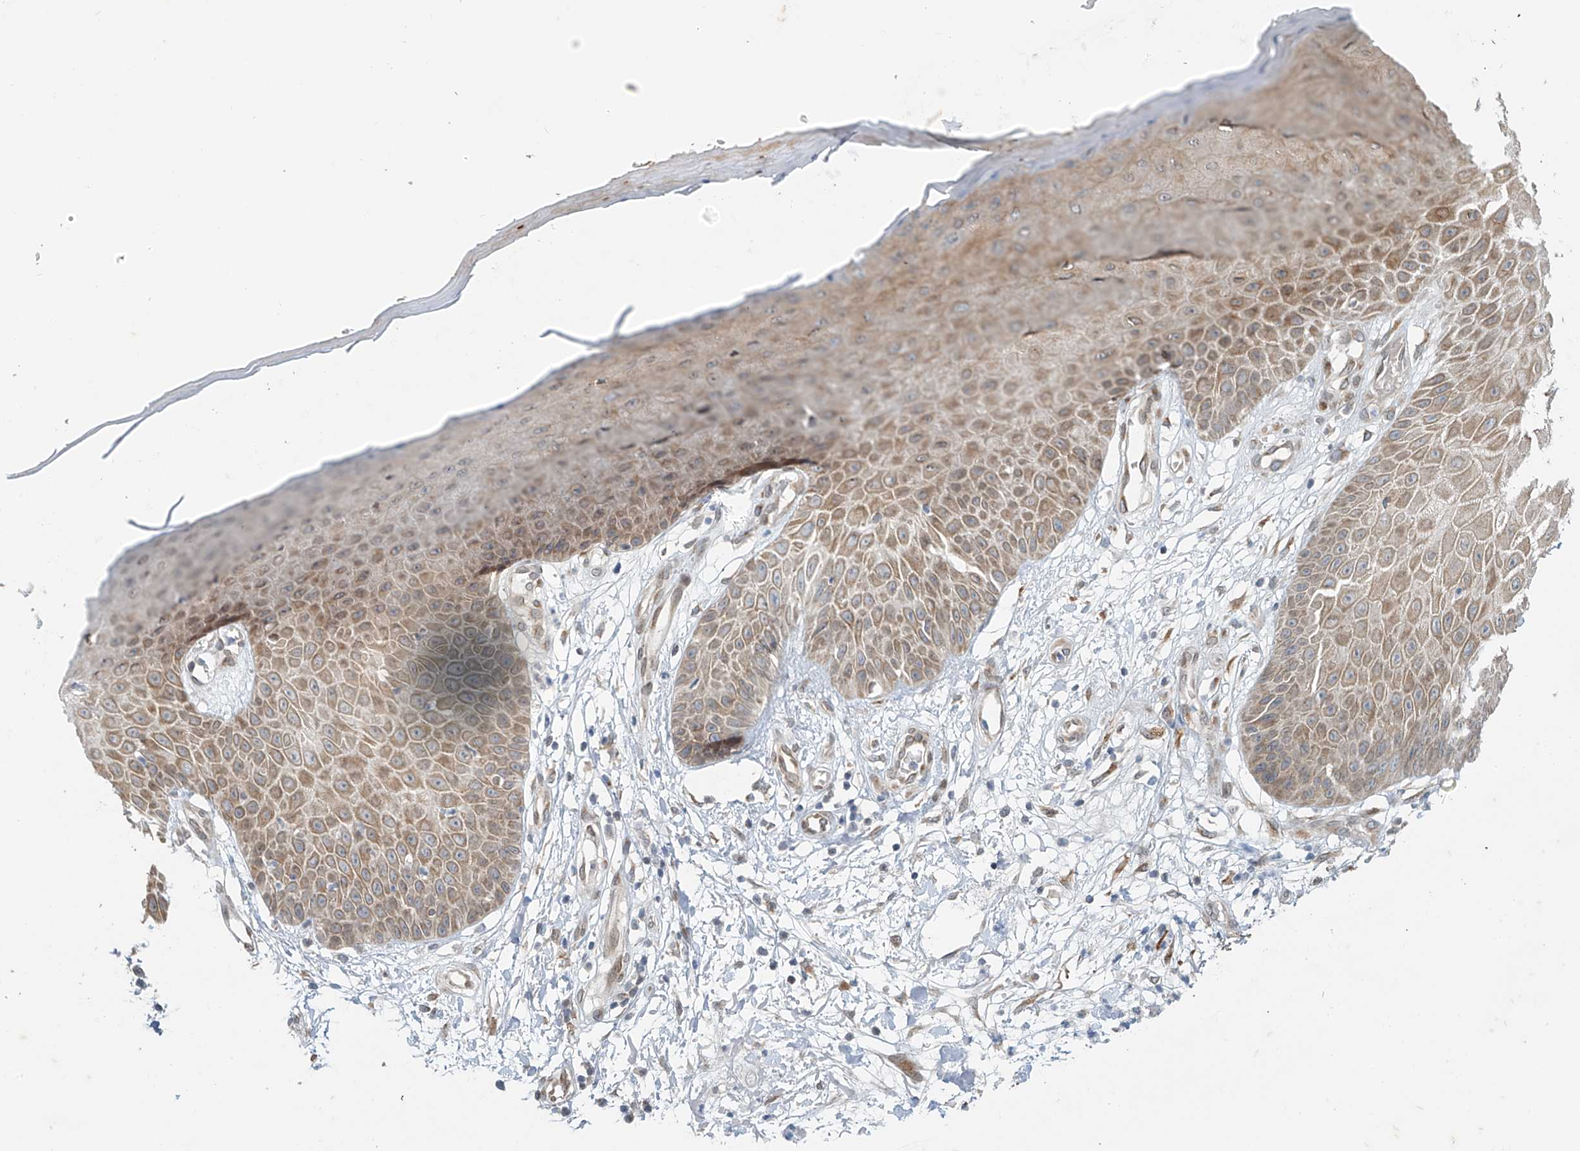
{"staining": {"intensity": "moderate", "quantity": ">75%", "location": "cytoplasmic/membranous"}, "tissue": "skin", "cell_type": "Fibroblasts", "image_type": "normal", "snomed": [{"axis": "morphology", "description": "Normal tissue, NOS"}, {"axis": "morphology", "description": "Inflammation, NOS"}, {"axis": "topography", "description": "Skin"}], "caption": "Immunohistochemical staining of benign human skin reveals >75% levels of moderate cytoplasmic/membranous protein expression in about >75% of fibroblasts. (Stains: DAB (3,3'-diaminobenzidine) in brown, nuclei in blue, Microscopy: brightfield microscopy at high magnification).", "gene": "STARD9", "patient": {"sex": "female", "age": 44}}